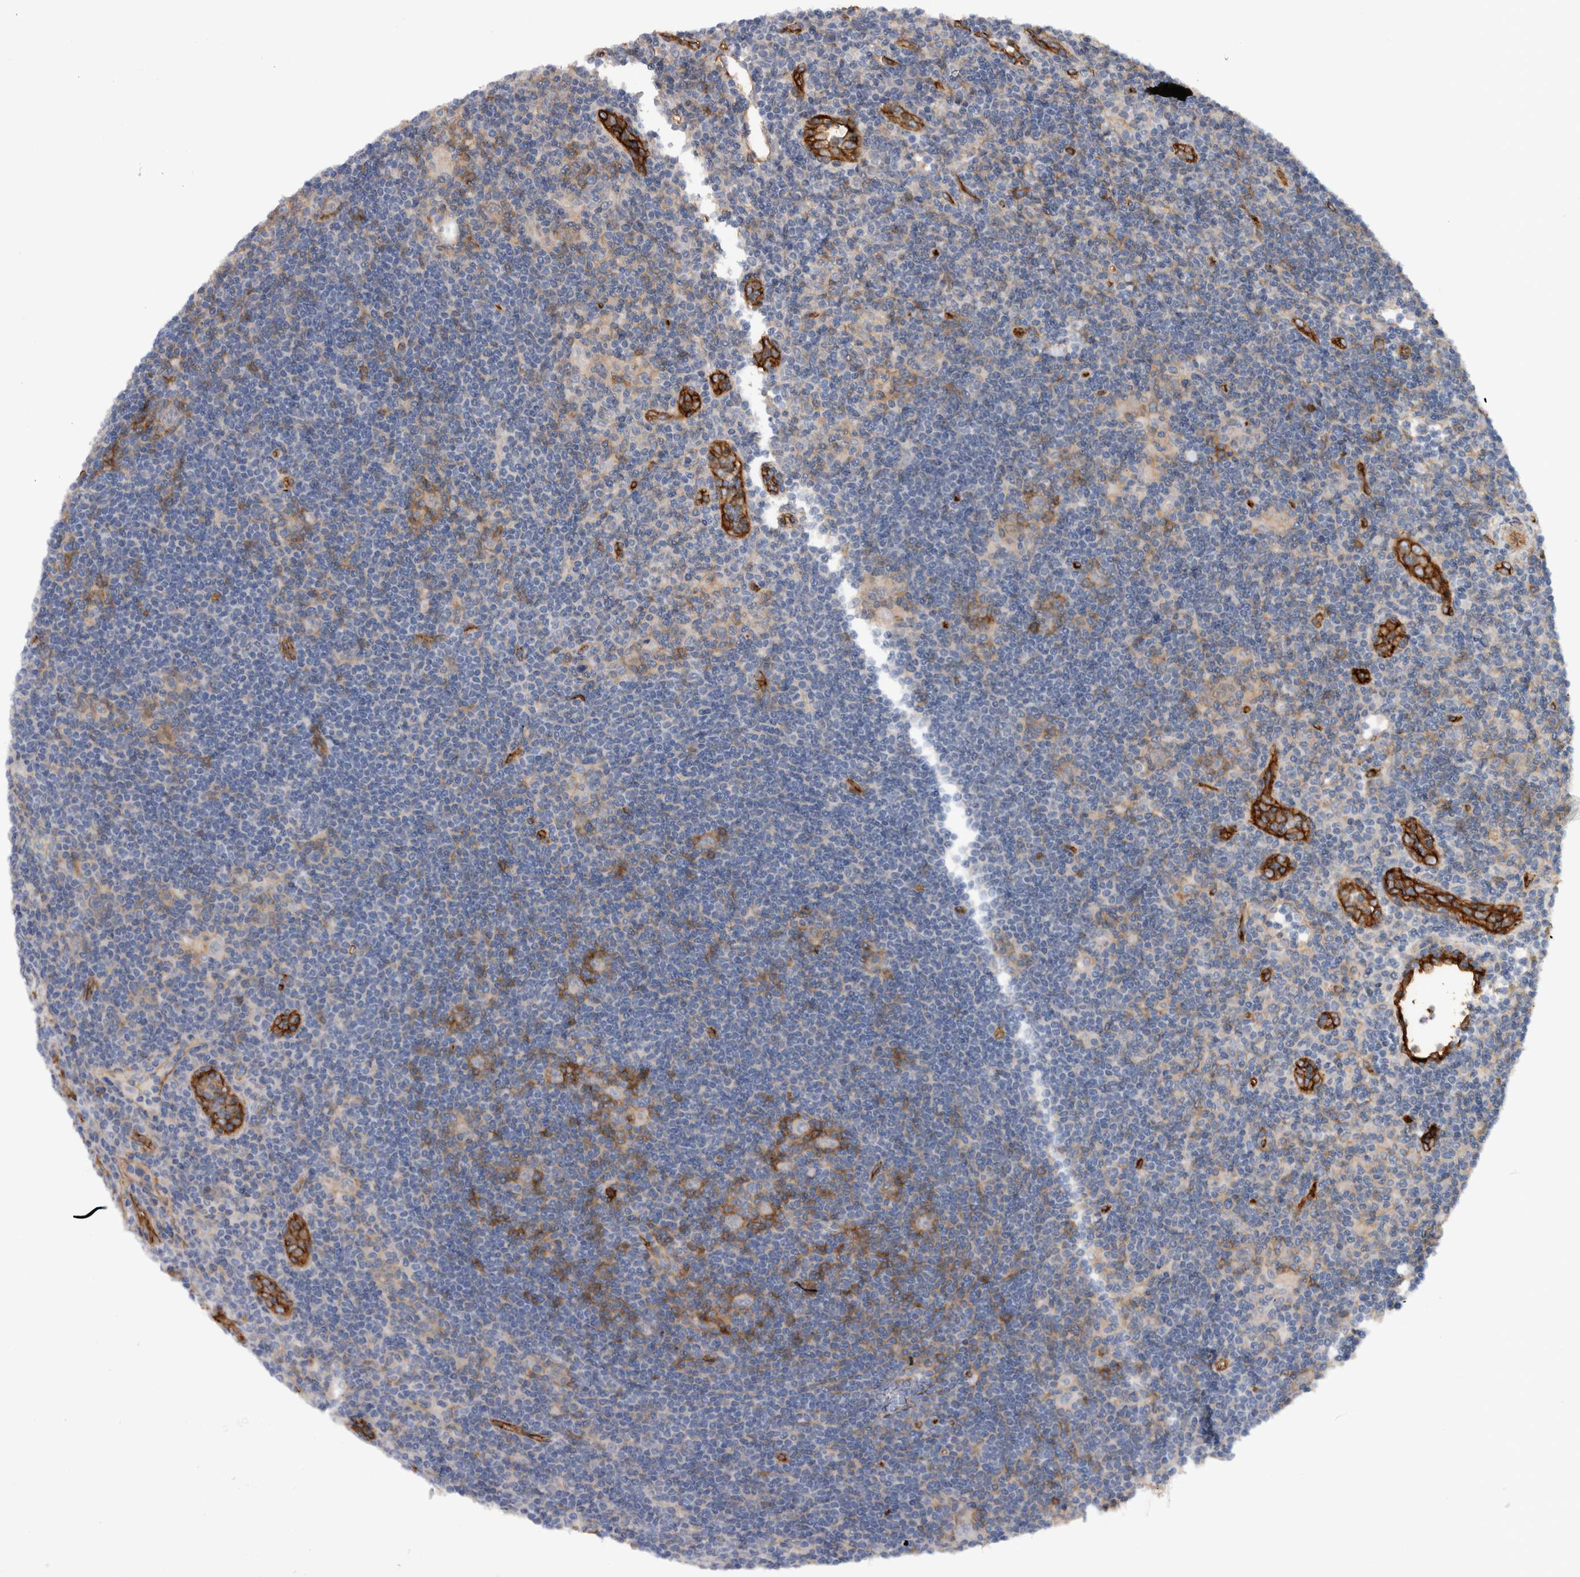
{"staining": {"intensity": "negative", "quantity": "none", "location": "none"}, "tissue": "lymphoma", "cell_type": "Tumor cells", "image_type": "cancer", "snomed": [{"axis": "morphology", "description": "Hodgkin's disease, NOS"}, {"axis": "topography", "description": "Lymph node"}], "caption": "A histopathology image of Hodgkin's disease stained for a protein reveals no brown staining in tumor cells.", "gene": "CD59", "patient": {"sex": "female", "age": 57}}